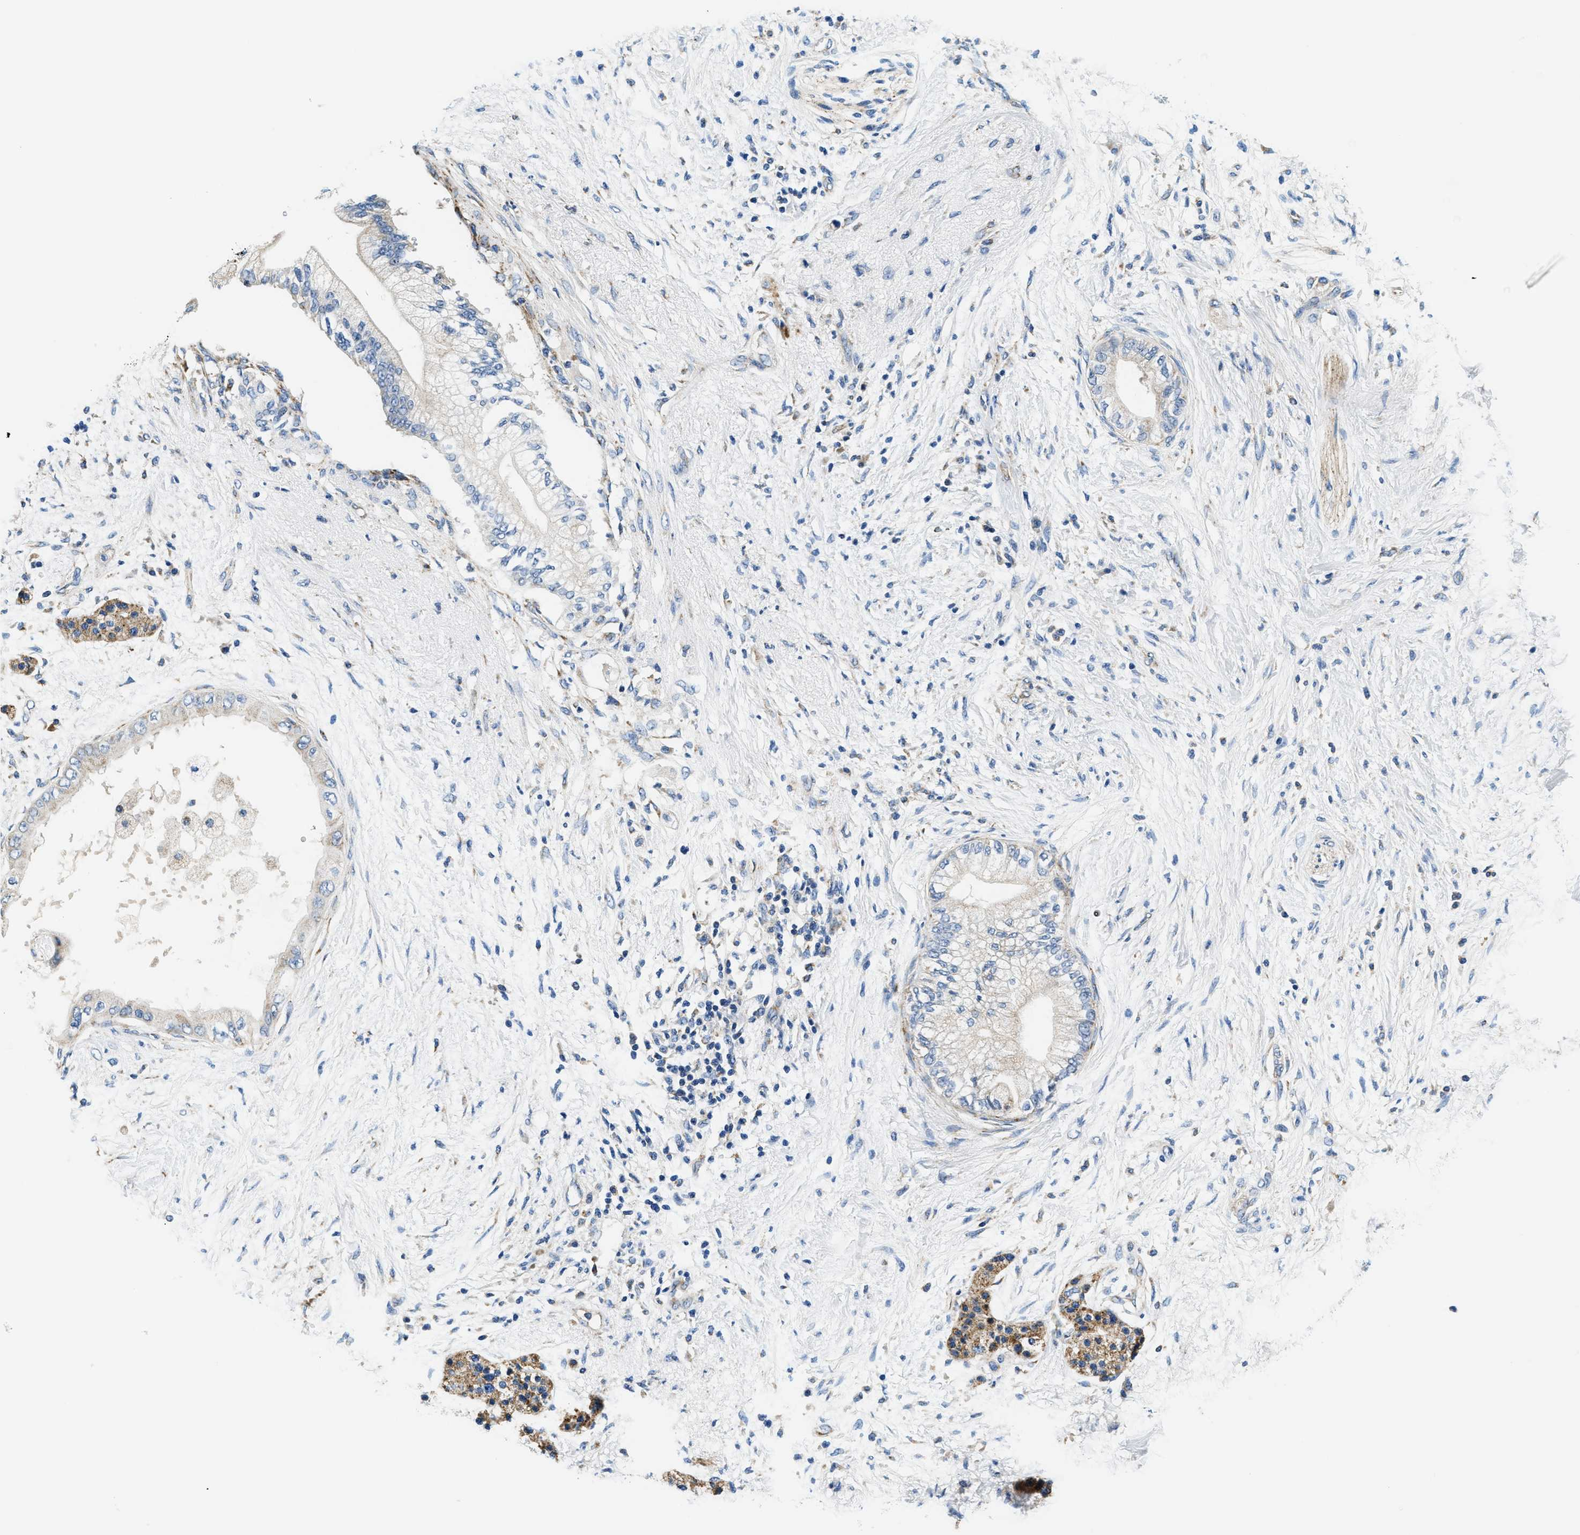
{"staining": {"intensity": "negative", "quantity": "none", "location": "none"}, "tissue": "pancreatic cancer", "cell_type": "Tumor cells", "image_type": "cancer", "snomed": [{"axis": "morphology", "description": "Normal tissue, NOS"}, {"axis": "morphology", "description": "Adenocarcinoma, NOS"}, {"axis": "topography", "description": "Pancreas"}, {"axis": "topography", "description": "Duodenum"}], "caption": "Tumor cells show no significant positivity in adenocarcinoma (pancreatic).", "gene": "SAMD4B", "patient": {"sex": "female", "age": 60}}